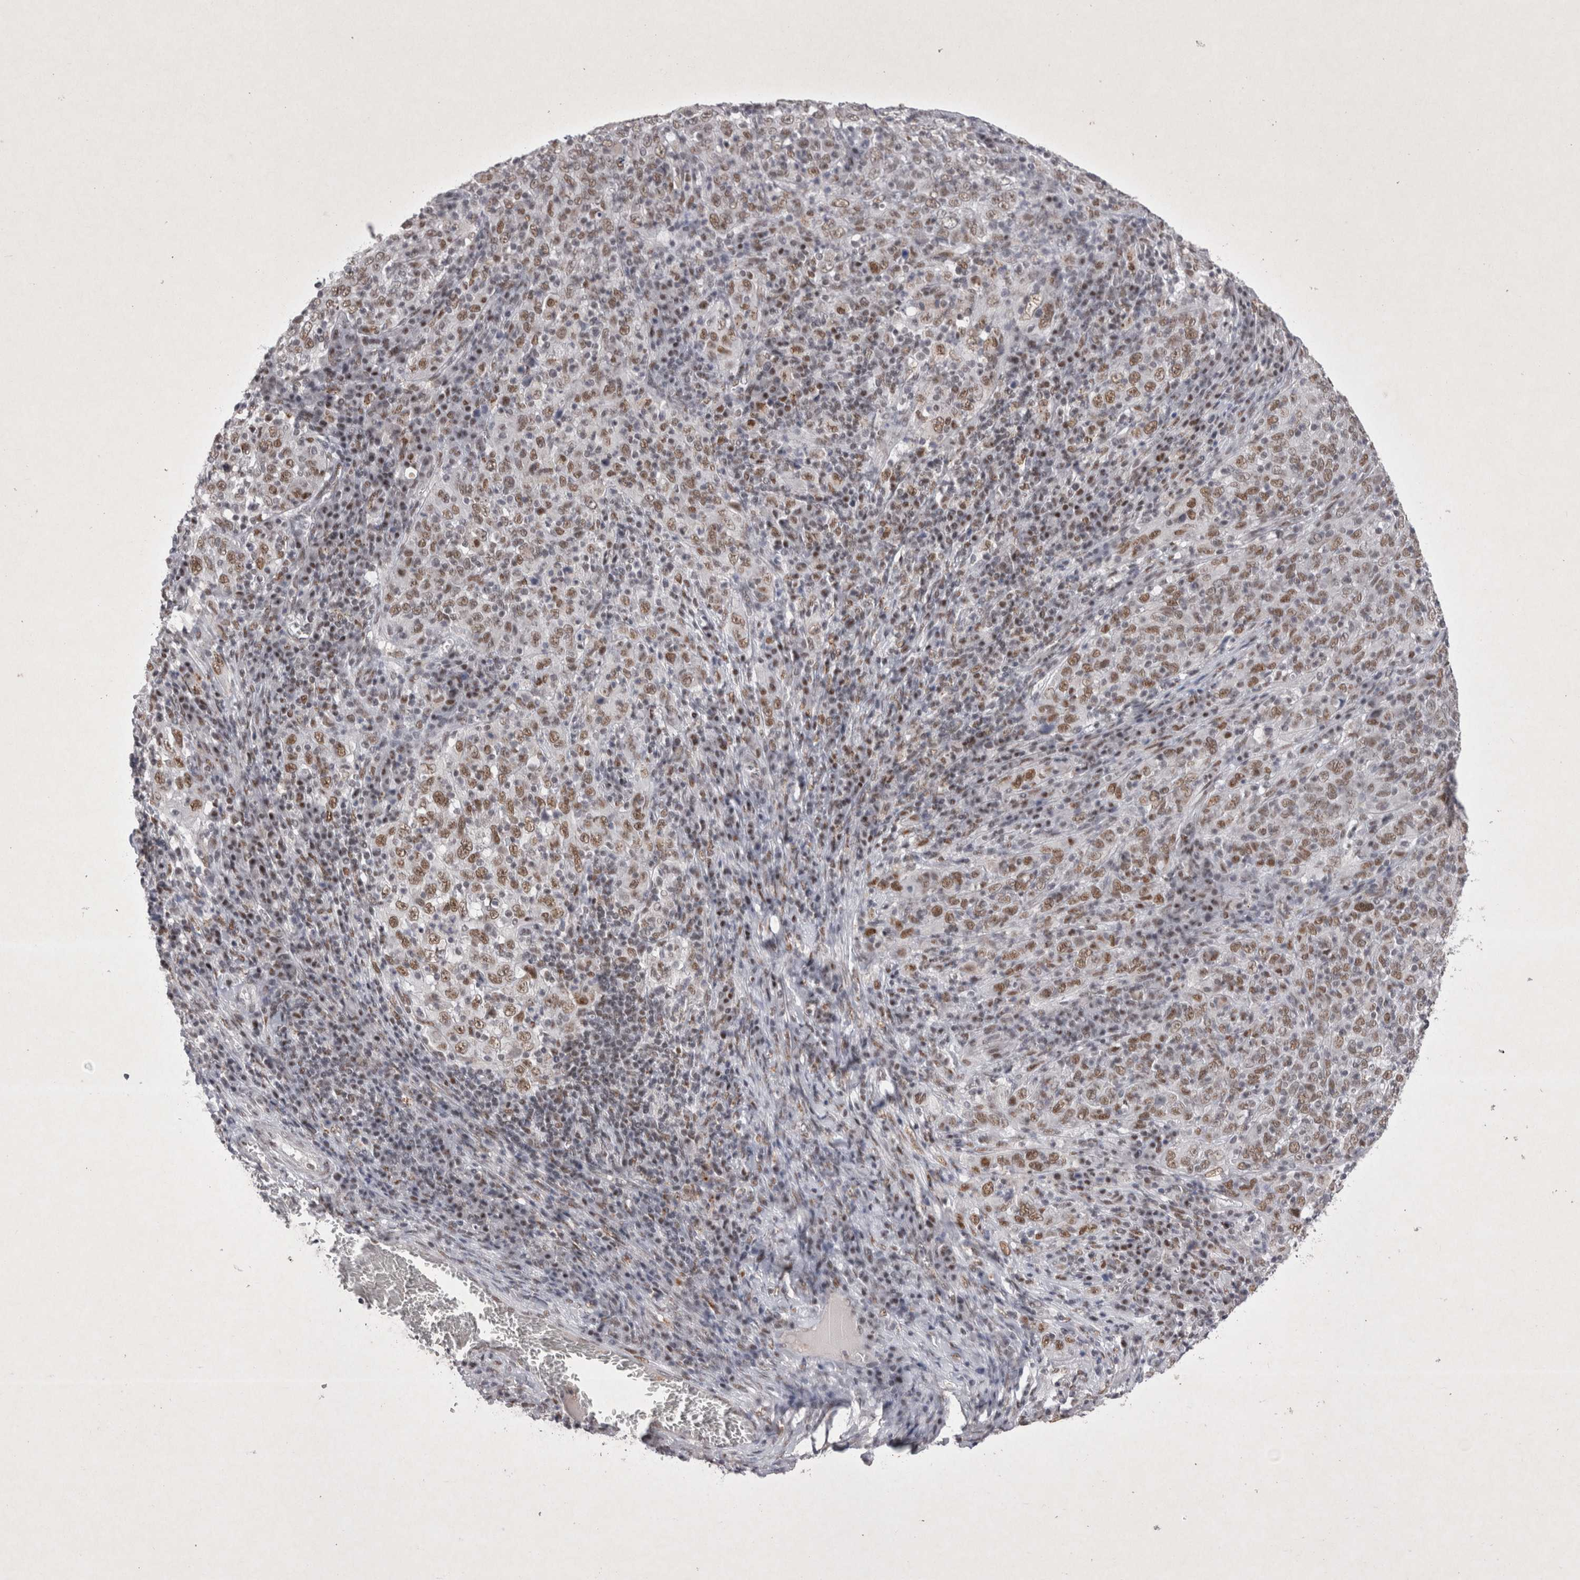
{"staining": {"intensity": "moderate", "quantity": ">75%", "location": "nuclear"}, "tissue": "cervical cancer", "cell_type": "Tumor cells", "image_type": "cancer", "snomed": [{"axis": "morphology", "description": "Squamous cell carcinoma, NOS"}, {"axis": "topography", "description": "Cervix"}], "caption": "Moderate nuclear protein staining is appreciated in approximately >75% of tumor cells in squamous cell carcinoma (cervical).", "gene": "RBM6", "patient": {"sex": "female", "age": 46}}